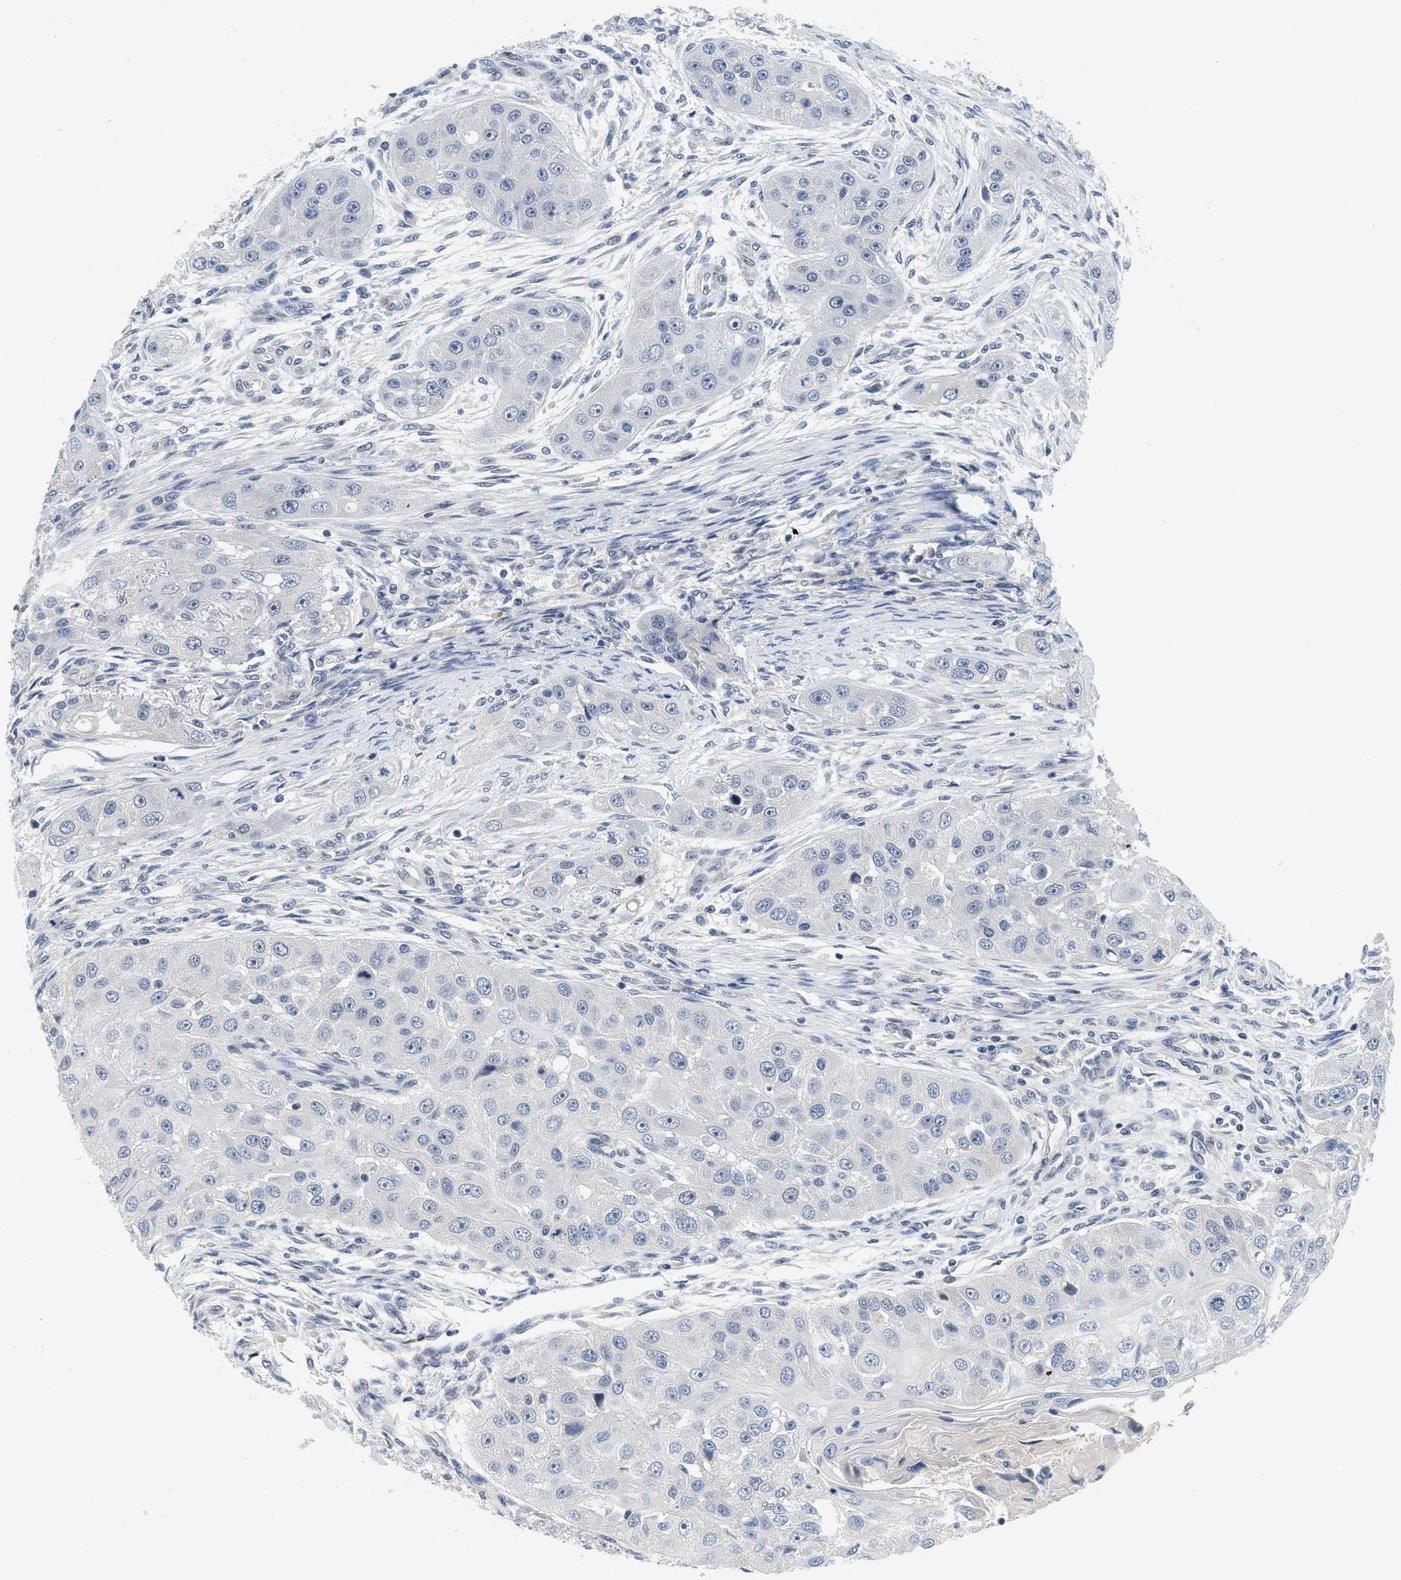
{"staining": {"intensity": "negative", "quantity": "none", "location": "none"}, "tissue": "head and neck cancer", "cell_type": "Tumor cells", "image_type": "cancer", "snomed": [{"axis": "morphology", "description": "Normal tissue, NOS"}, {"axis": "morphology", "description": "Squamous cell carcinoma, NOS"}, {"axis": "topography", "description": "Skeletal muscle"}, {"axis": "topography", "description": "Head-Neck"}], "caption": "Head and neck cancer stained for a protein using IHC shows no expression tumor cells.", "gene": "MZF1", "patient": {"sex": "male", "age": 51}}